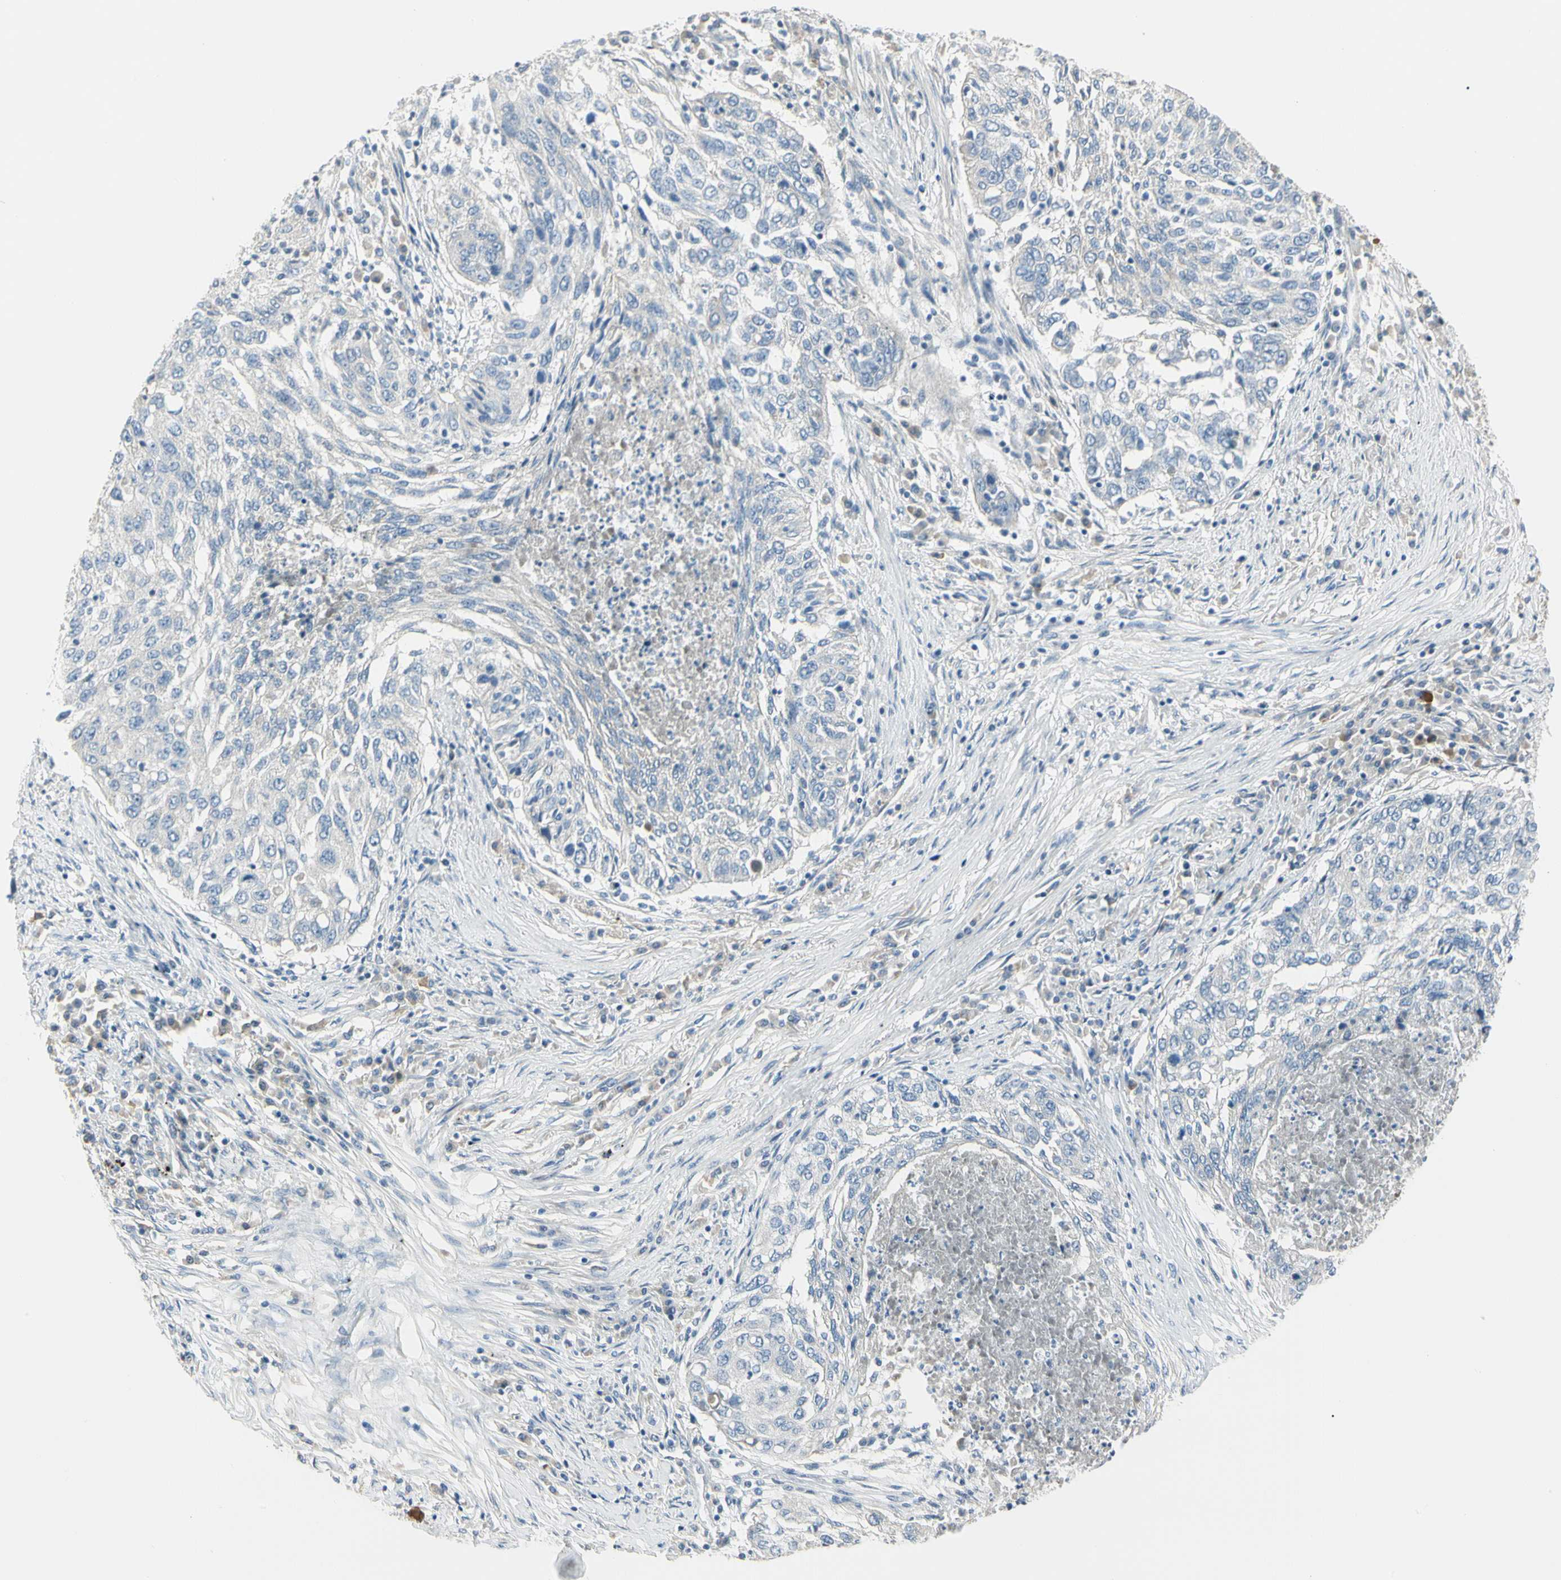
{"staining": {"intensity": "negative", "quantity": "none", "location": "none"}, "tissue": "lung cancer", "cell_type": "Tumor cells", "image_type": "cancer", "snomed": [{"axis": "morphology", "description": "Squamous cell carcinoma, NOS"}, {"axis": "topography", "description": "Lung"}], "caption": "High magnification brightfield microscopy of lung cancer stained with DAB (brown) and counterstained with hematoxylin (blue): tumor cells show no significant staining.", "gene": "SLC6A15", "patient": {"sex": "female", "age": 63}}